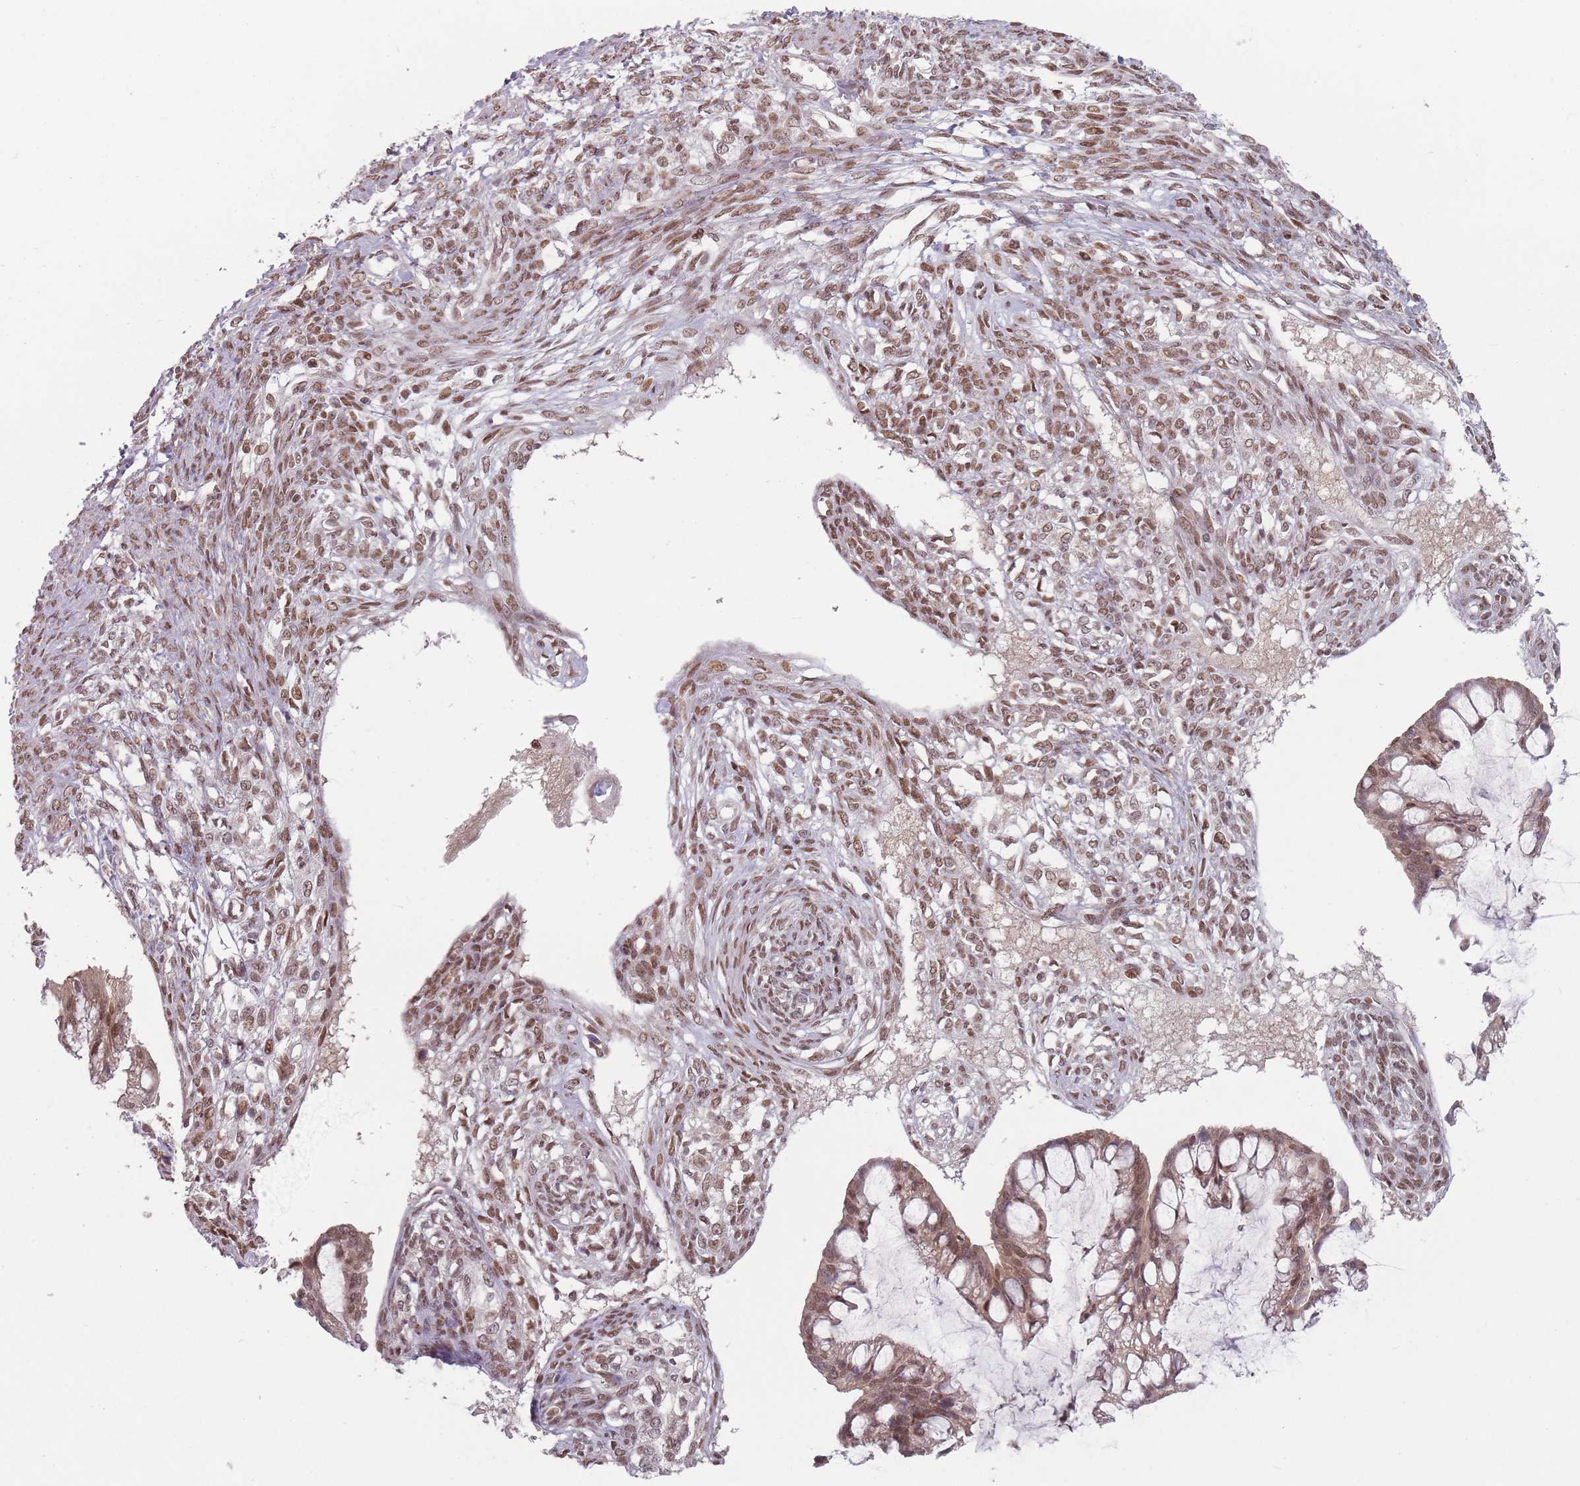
{"staining": {"intensity": "moderate", "quantity": ">75%", "location": "nuclear"}, "tissue": "ovarian cancer", "cell_type": "Tumor cells", "image_type": "cancer", "snomed": [{"axis": "morphology", "description": "Cystadenocarcinoma, mucinous, NOS"}, {"axis": "topography", "description": "Ovary"}], "caption": "There is medium levels of moderate nuclear expression in tumor cells of ovarian cancer (mucinous cystadenocarcinoma), as demonstrated by immunohistochemical staining (brown color).", "gene": "SH3BGRL2", "patient": {"sex": "female", "age": 73}}